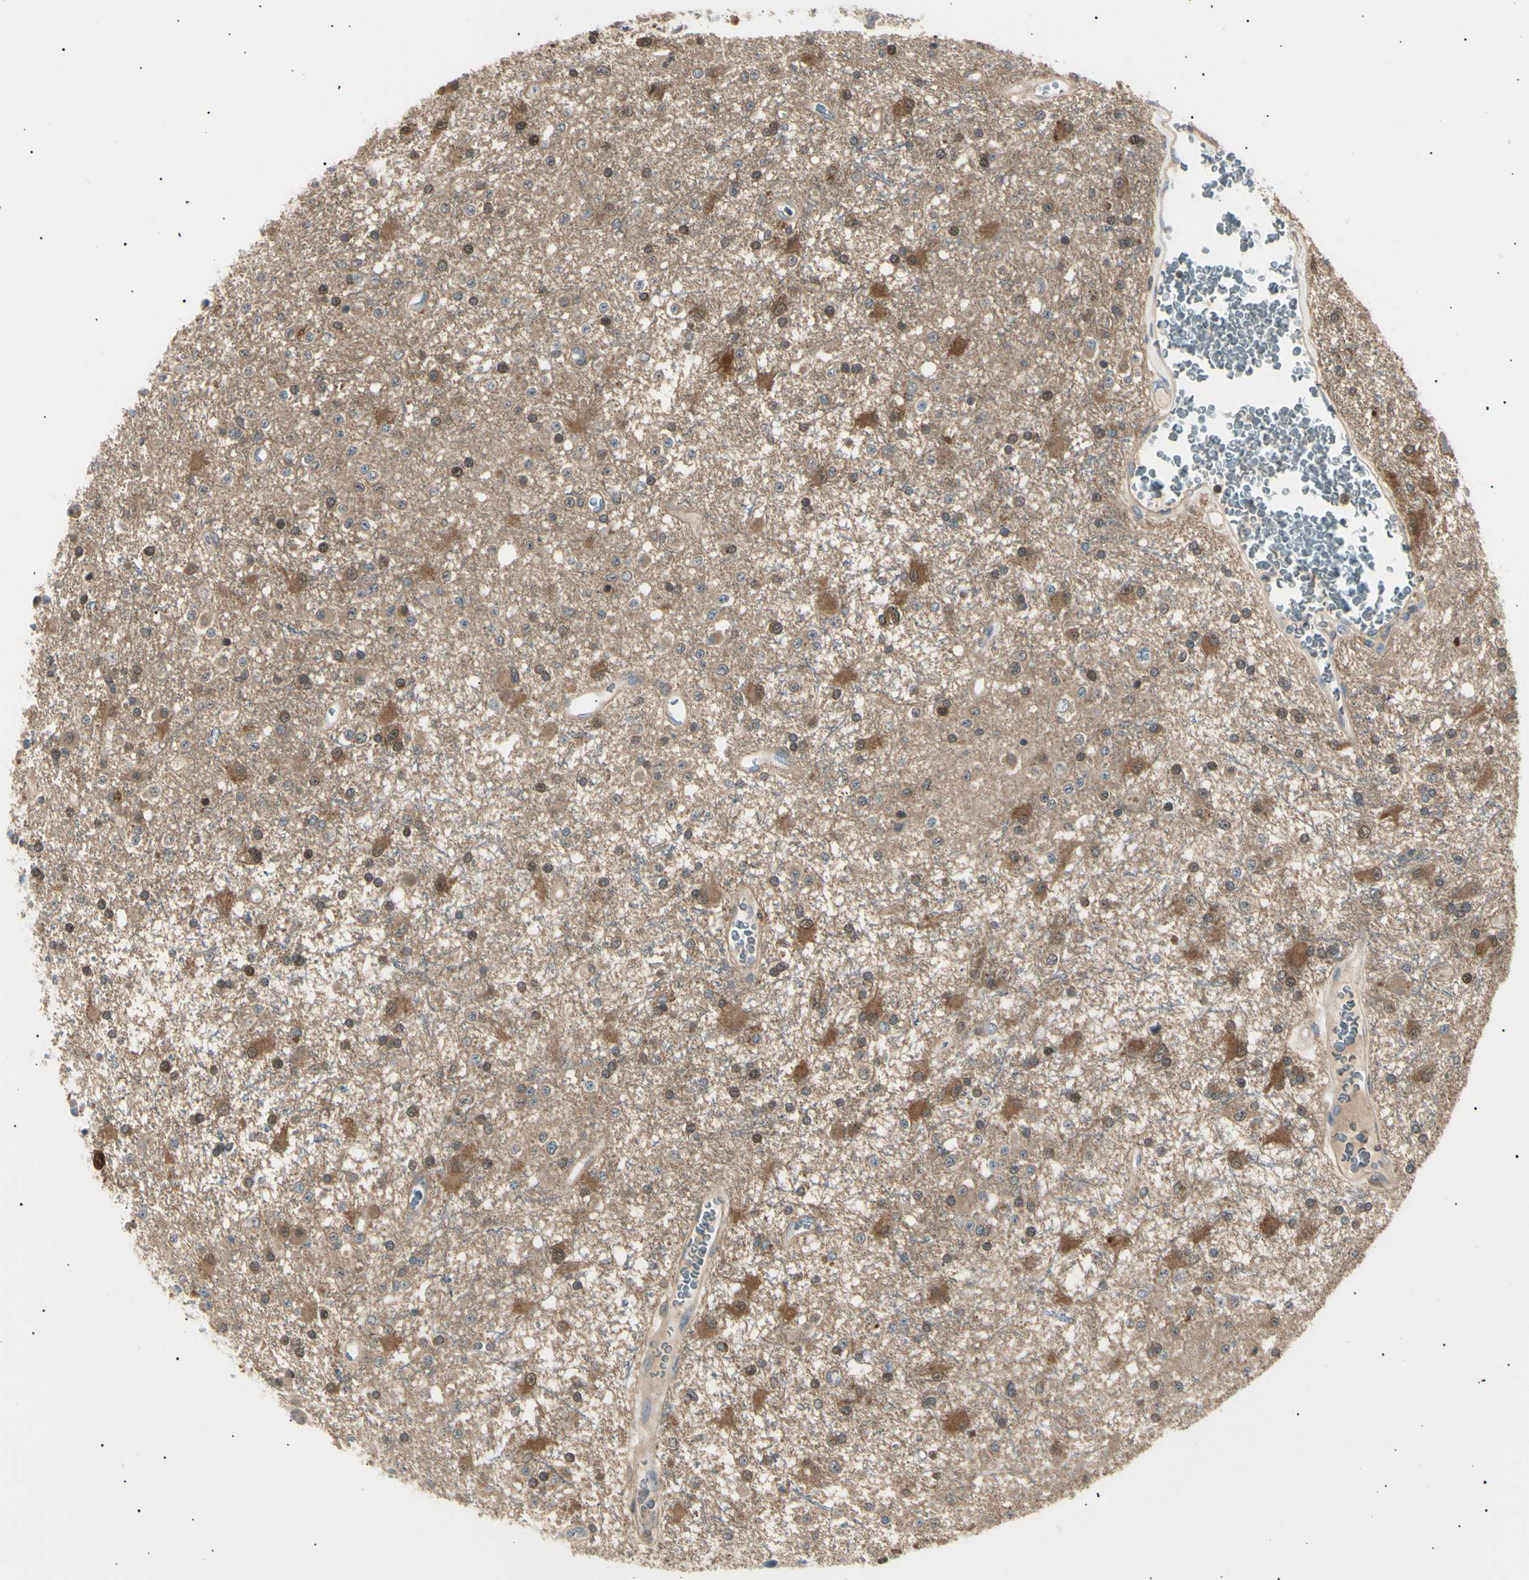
{"staining": {"intensity": "moderate", "quantity": ">75%", "location": "cytoplasmic/membranous,nuclear"}, "tissue": "glioma", "cell_type": "Tumor cells", "image_type": "cancer", "snomed": [{"axis": "morphology", "description": "Glioma, malignant, Low grade"}, {"axis": "topography", "description": "Brain"}], "caption": "Glioma stained for a protein (brown) shows moderate cytoplasmic/membranous and nuclear positive staining in about >75% of tumor cells.", "gene": "LHPP", "patient": {"sex": "male", "age": 58}}